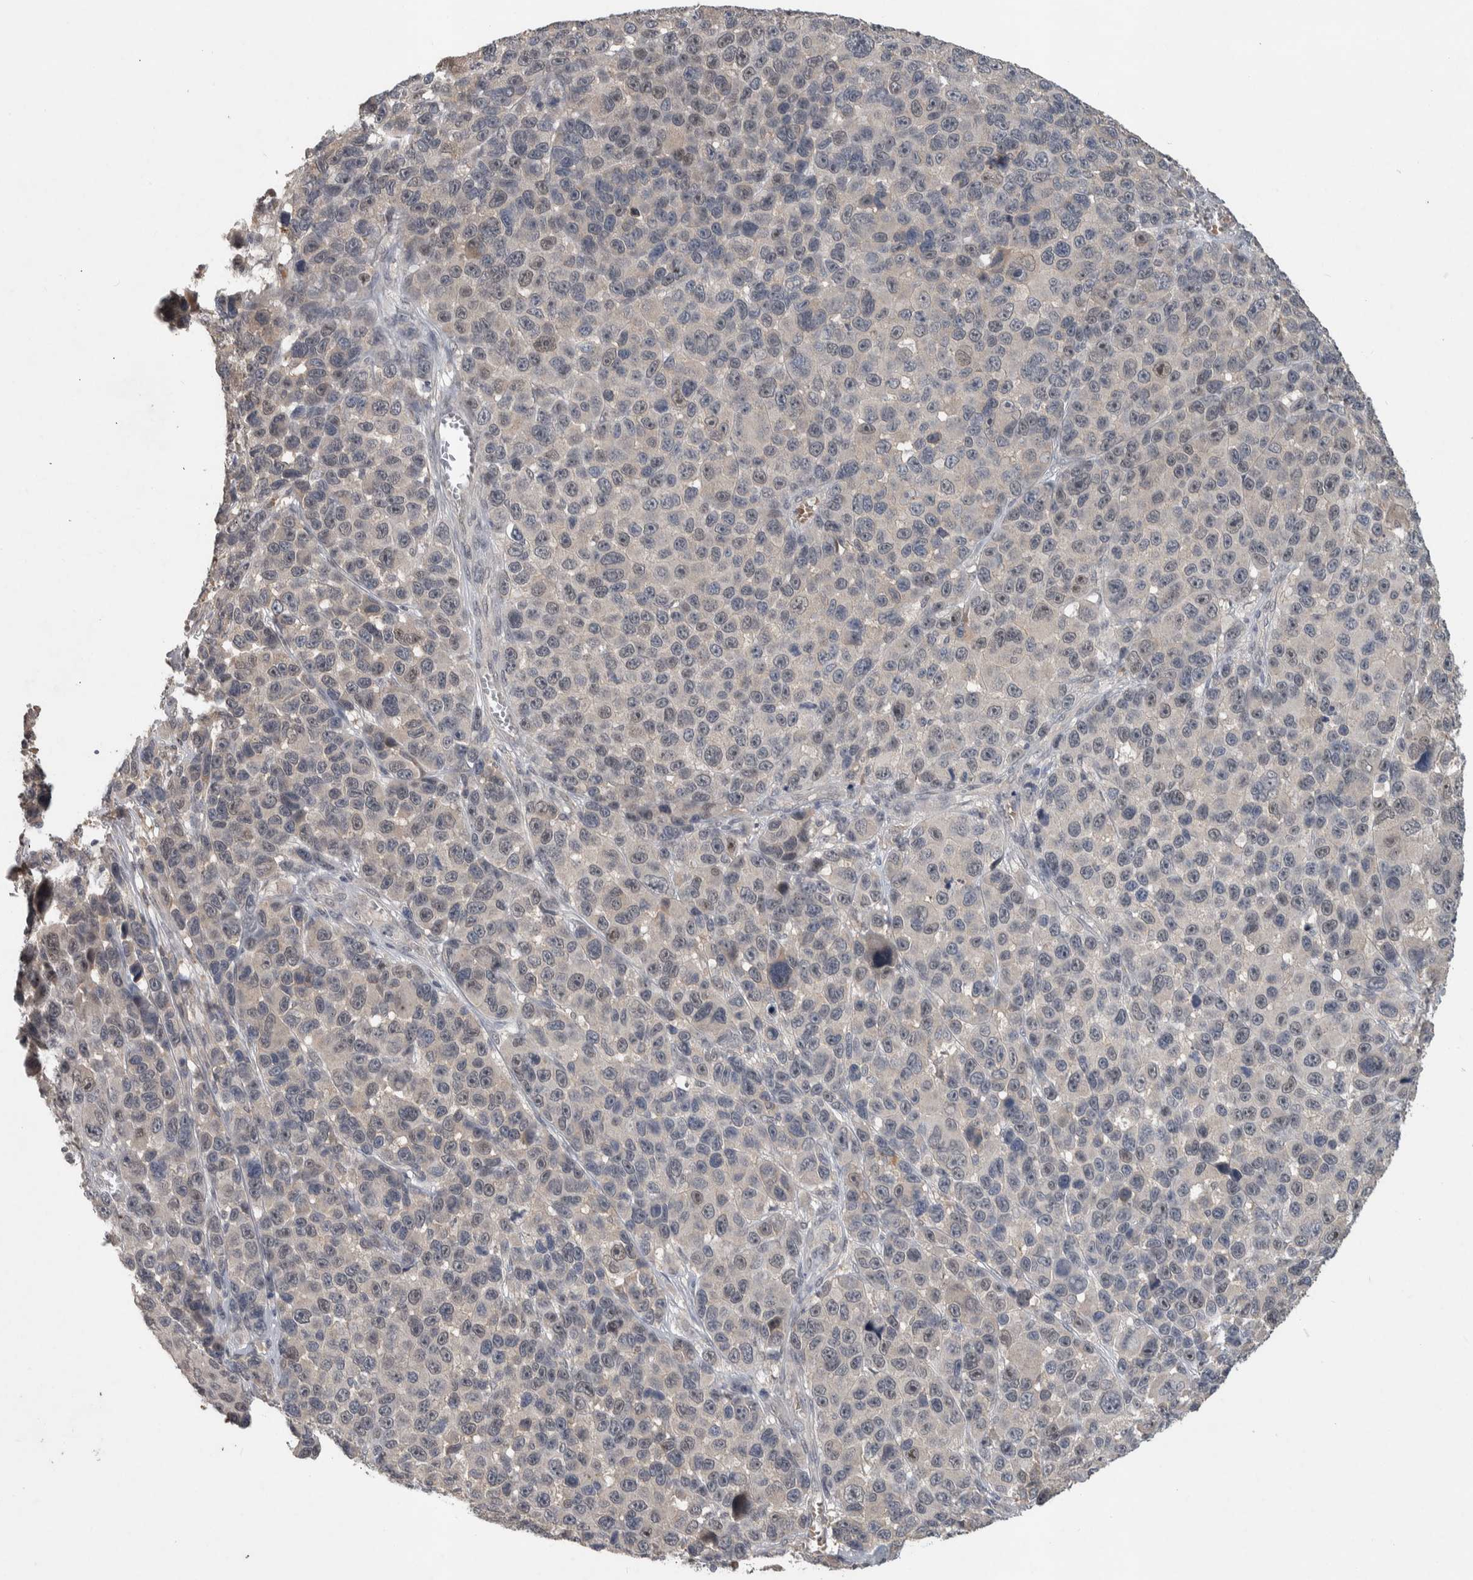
{"staining": {"intensity": "weak", "quantity": "<25%", "location": "nuclear"}, "tissue": "melanoma", "cell_type": "Tumor cells", "image_type": "cancer", "snomed": [{"axis": "morphology", "description": "Malignant melanoma, NOS"}, {"axis": "topography", "description": "Skin"}], "caption": "DAB immunohistochemical staining of human malignant melanoma displays no significant staining in tumor cells.", "gene": "CHRM3", "patient": {"sex": "male", "age": 53}}